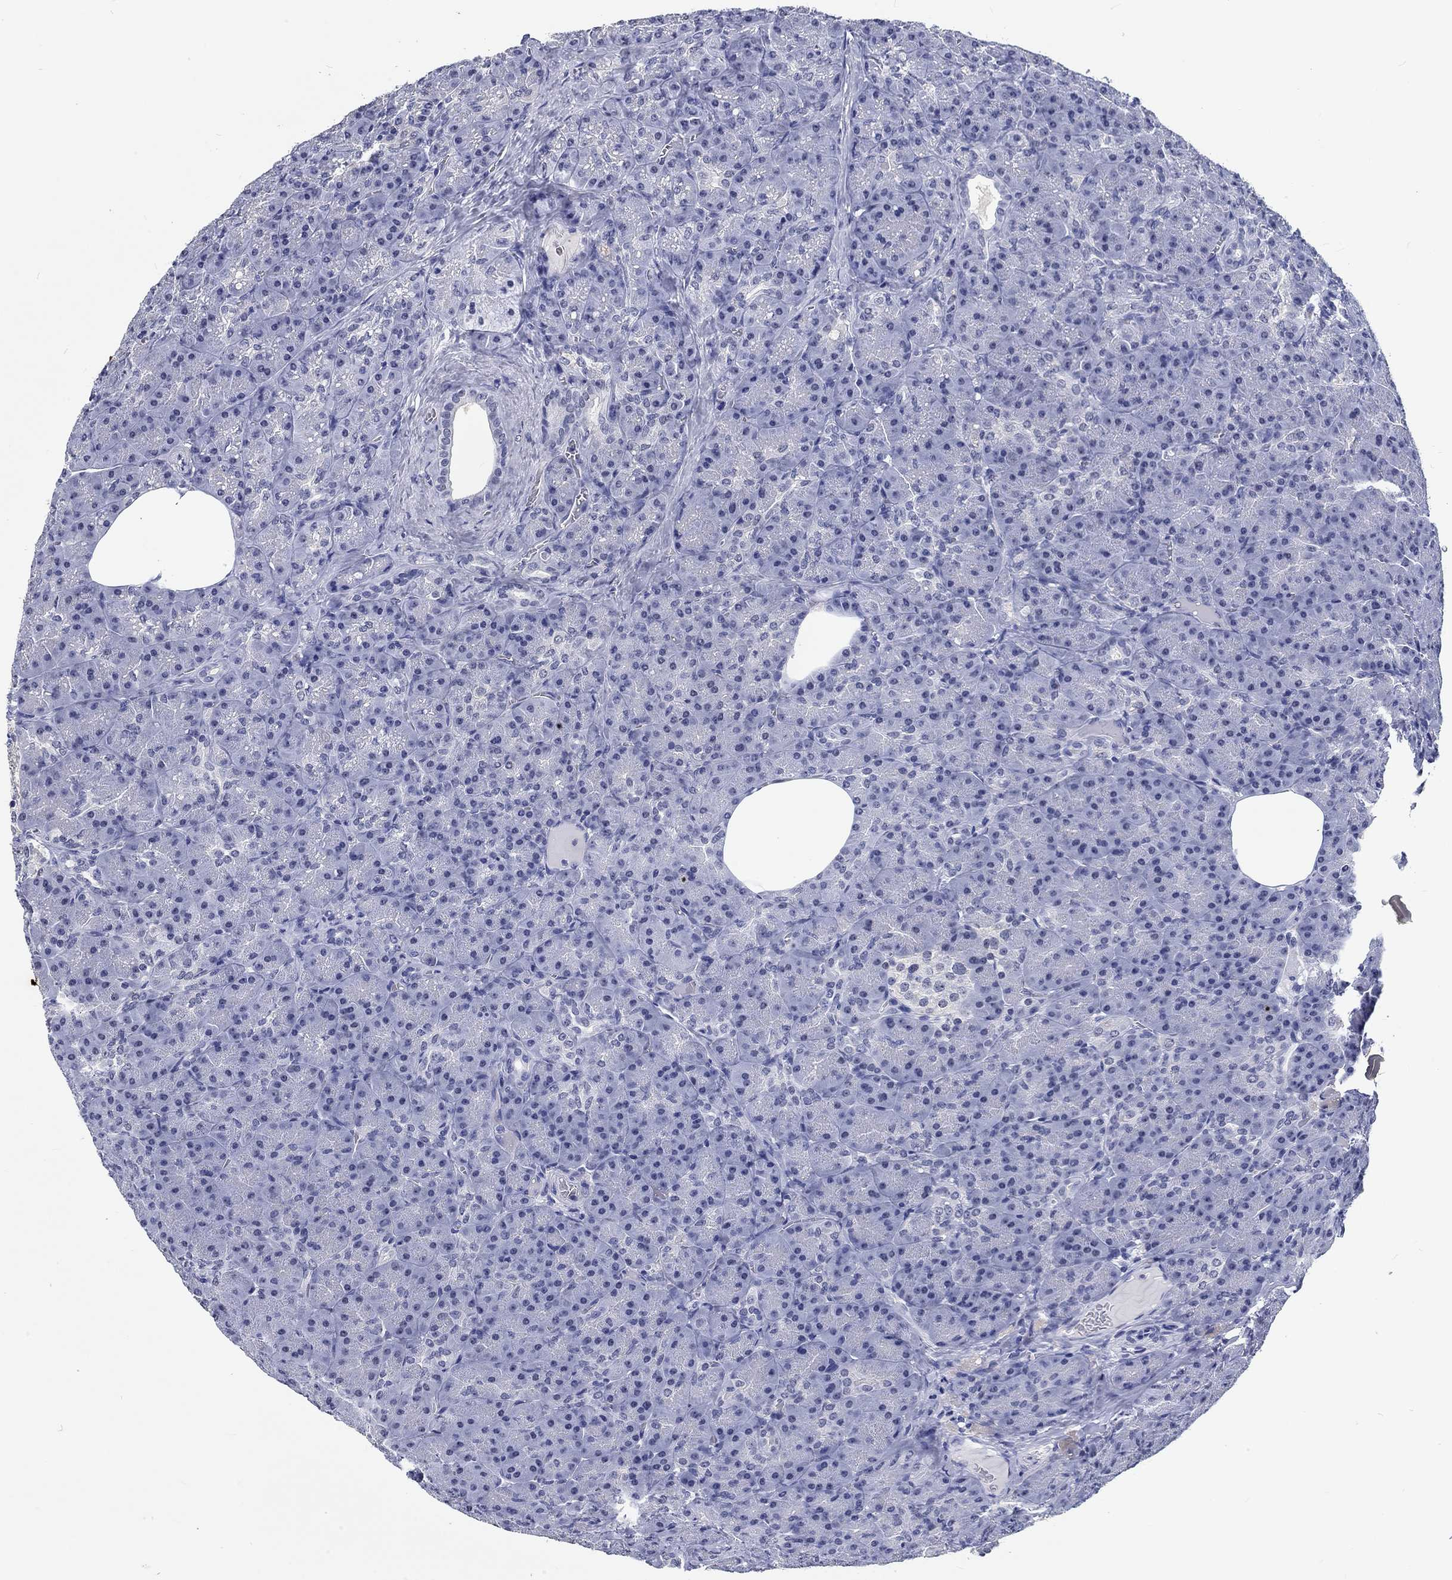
{"staining": {"intensity": "negative", "quantity": "none", "location": "none"}, "tissue": "pancreas", "cell_type": "Exocrine glandular cells", "image_type": "normal", "snomed": [{"axis": "morphology", "description": "Normal tissue, NOS"}, {"axis": "topography", "description": "Pancreas"}], "caption": "Immunohistochemistry of benign pancreas exhibits no staining in exocrine glandular cells.", "gene": "GRIN1", "patient": {"sex": "male", "age": 57}}